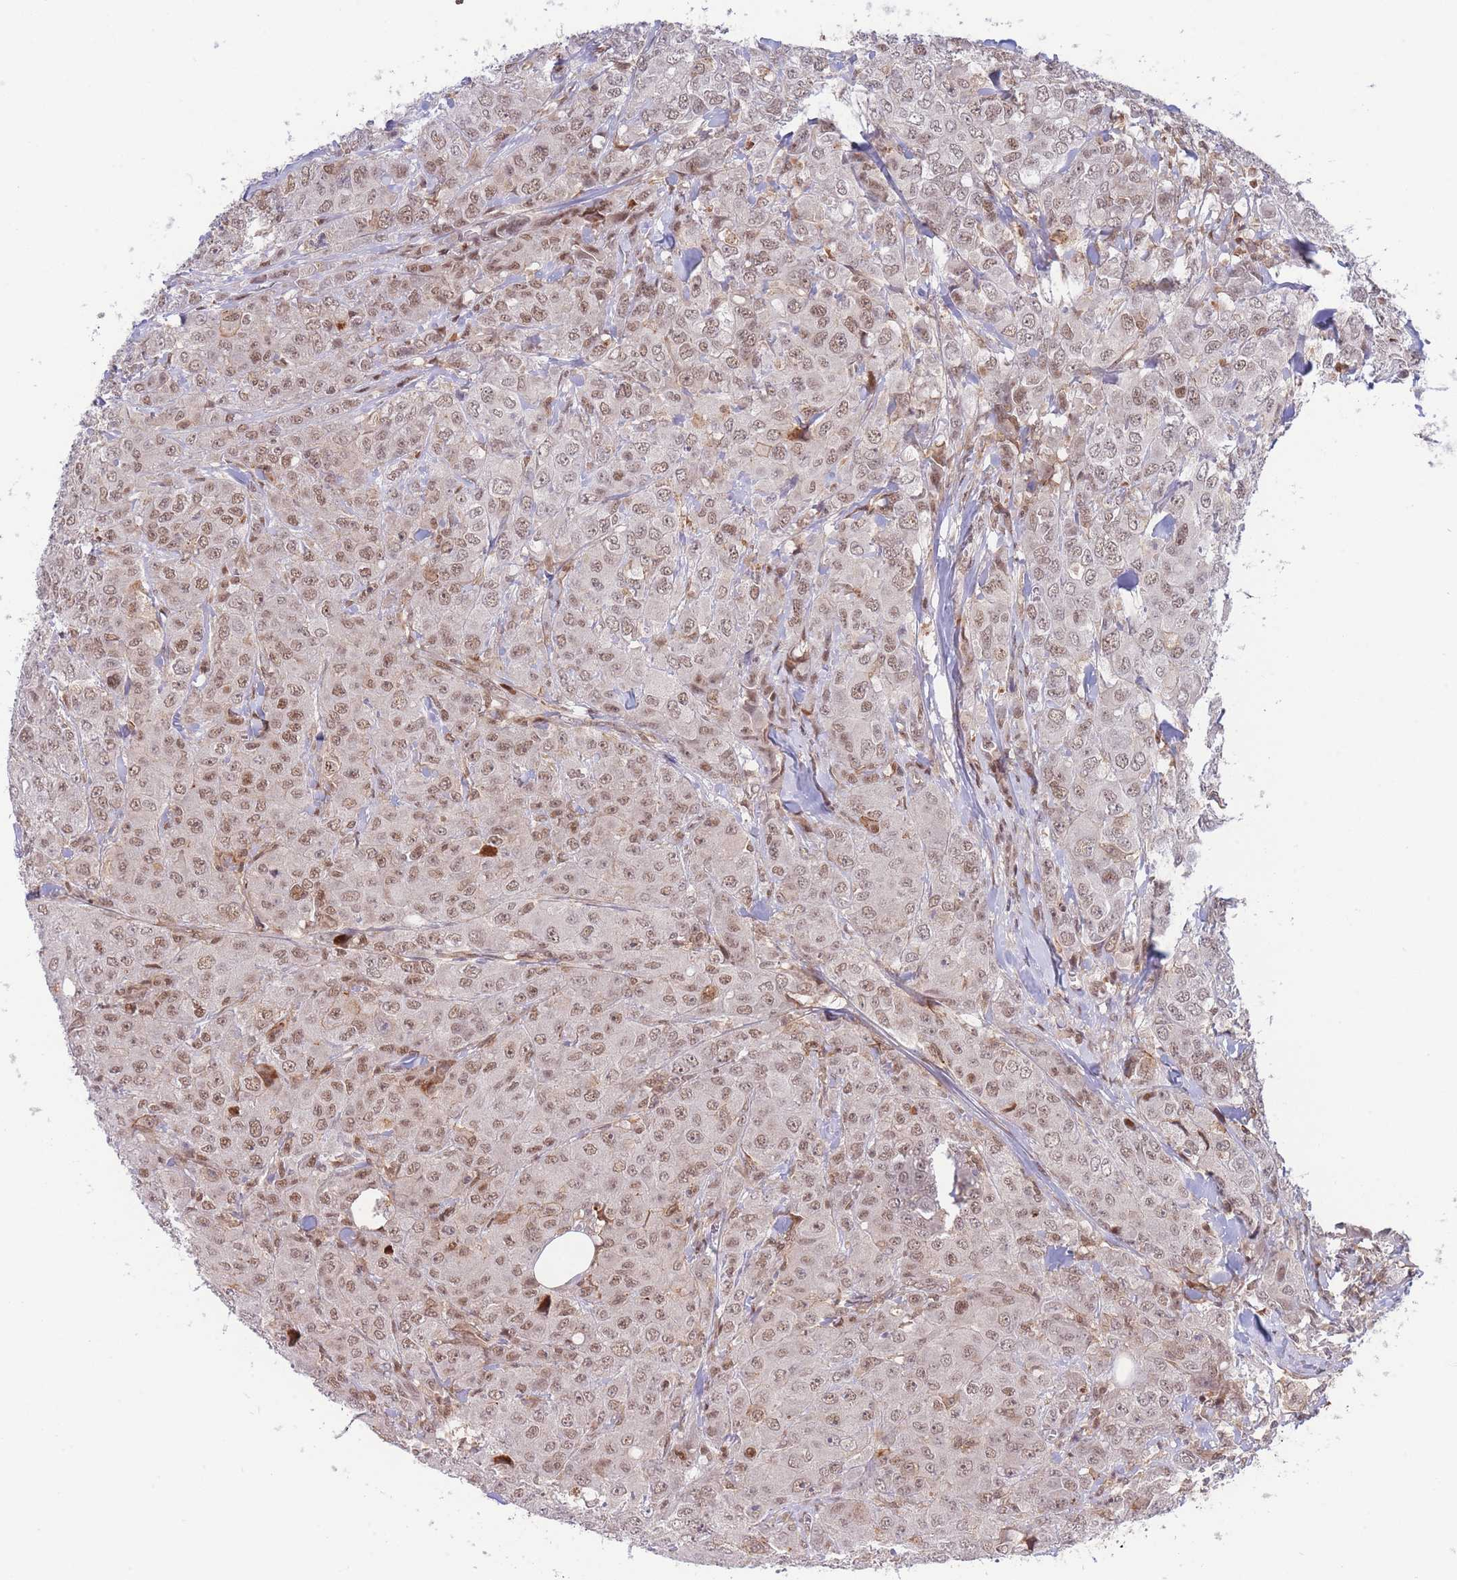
{"staining": {"intensity": "moderate", "quantity": ">75%", "location": "cytoplasmic/membranous,nuclear"}, "tissue": "breast cancer", "cell_type": "Tumor cells", "image_type": "cancer", "snomed": [{"axis": "morphology", "description": "Duct carcinoma"}, {"axis": "topography", "description": "Breast"}], "caption": "The photomicrograph displays staining of breast infiltrating ductal carcinoma, revealing moderate cytoplasmic/membranous and nuclear protein positivity (brown color) within tumor cells.", "gene": "BOD1L1", "patient": {"sex": "female", "age": 43}}